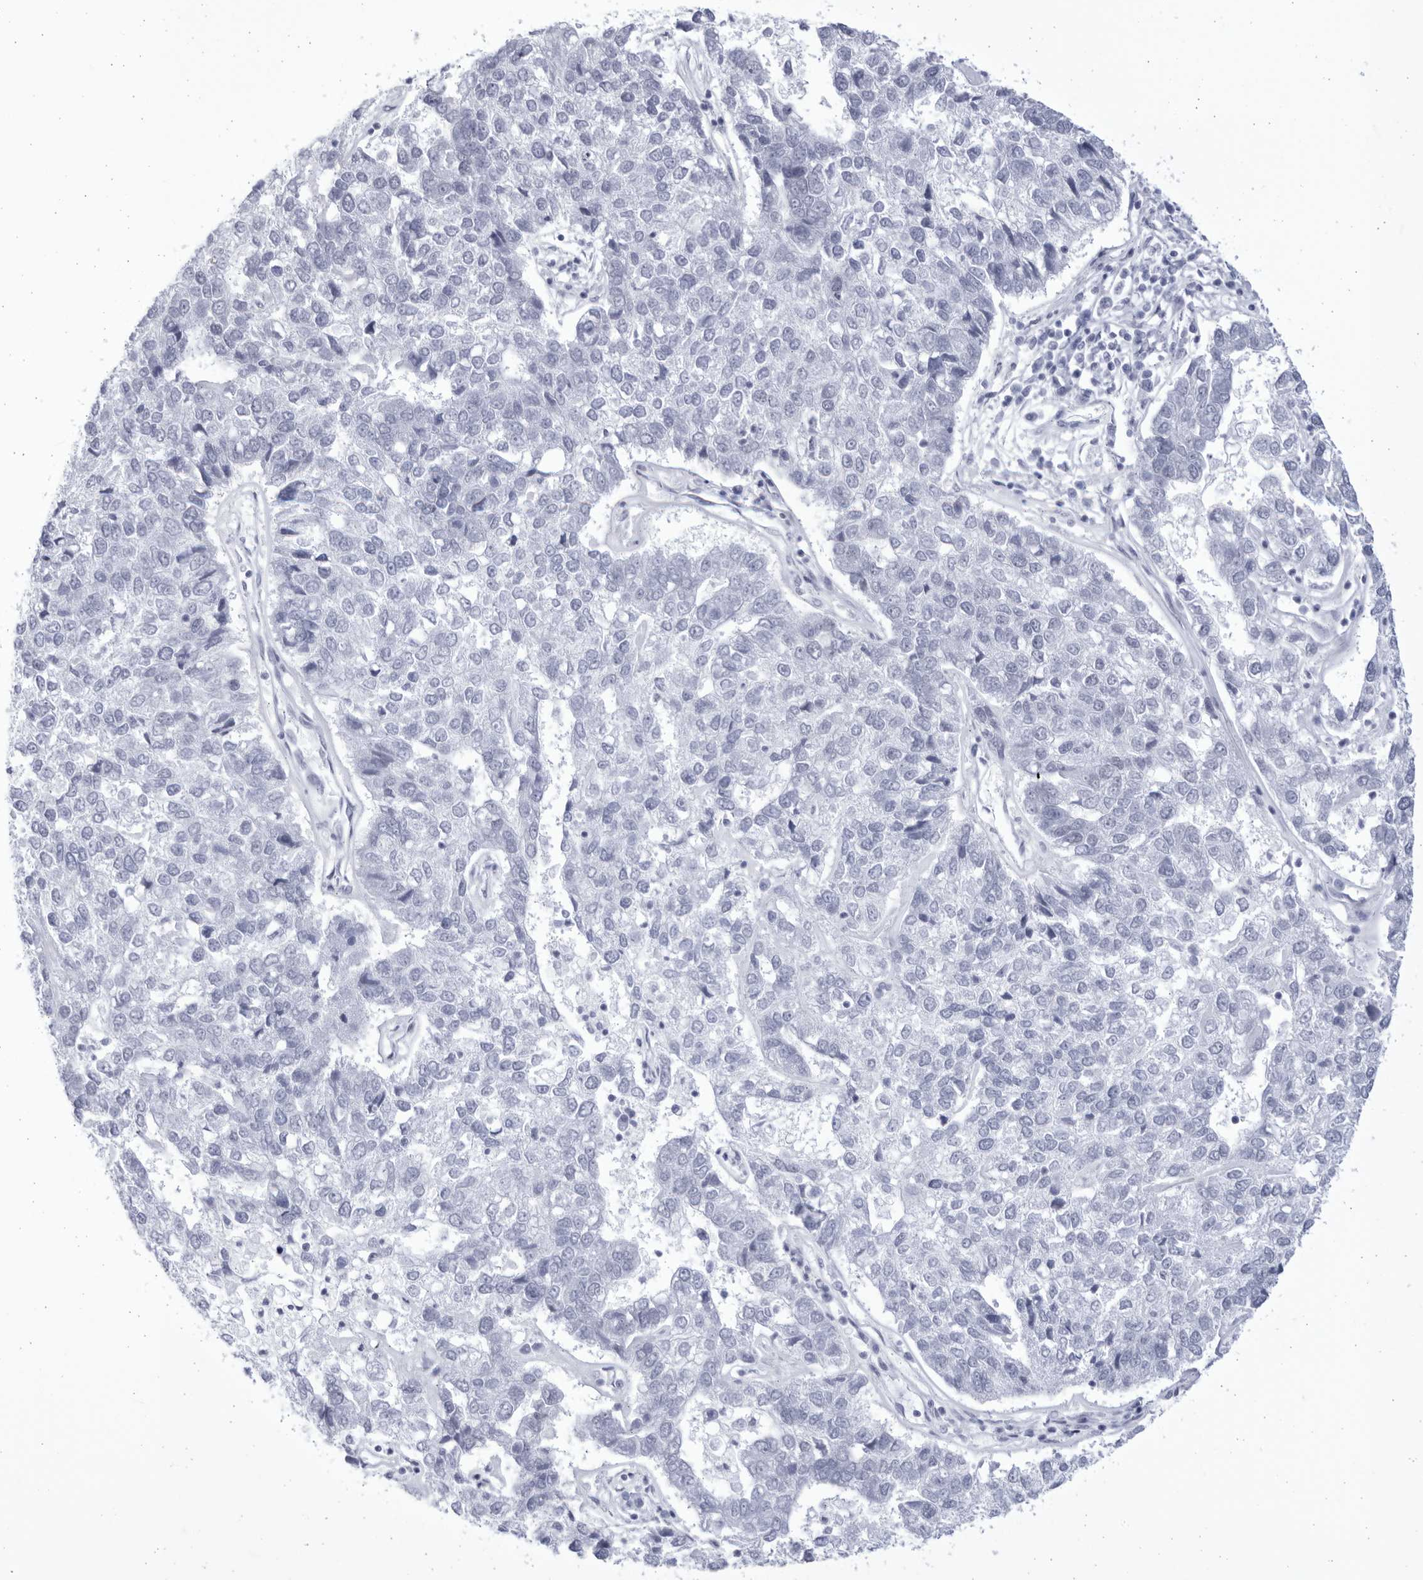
{"staining": {"intensity": "negative", "quantity": "none", "location": "none"}, "tissue": "pancreatic cancer", "cell_type": "Tumor cells", "image_type": "cancer", "snomed": [{"axis": "morphology", "description": "Adenocarcinoma, NOS"}, {"axis": "topography", "description": "Pancreas"}], "caption": "Immunohistochemistry (IHC) of pancreatic adenocarcinoma demonstrates no expression in tumor cells.", "gene": "CCDC181", "patient": {"sex": "female", "age": 61}}